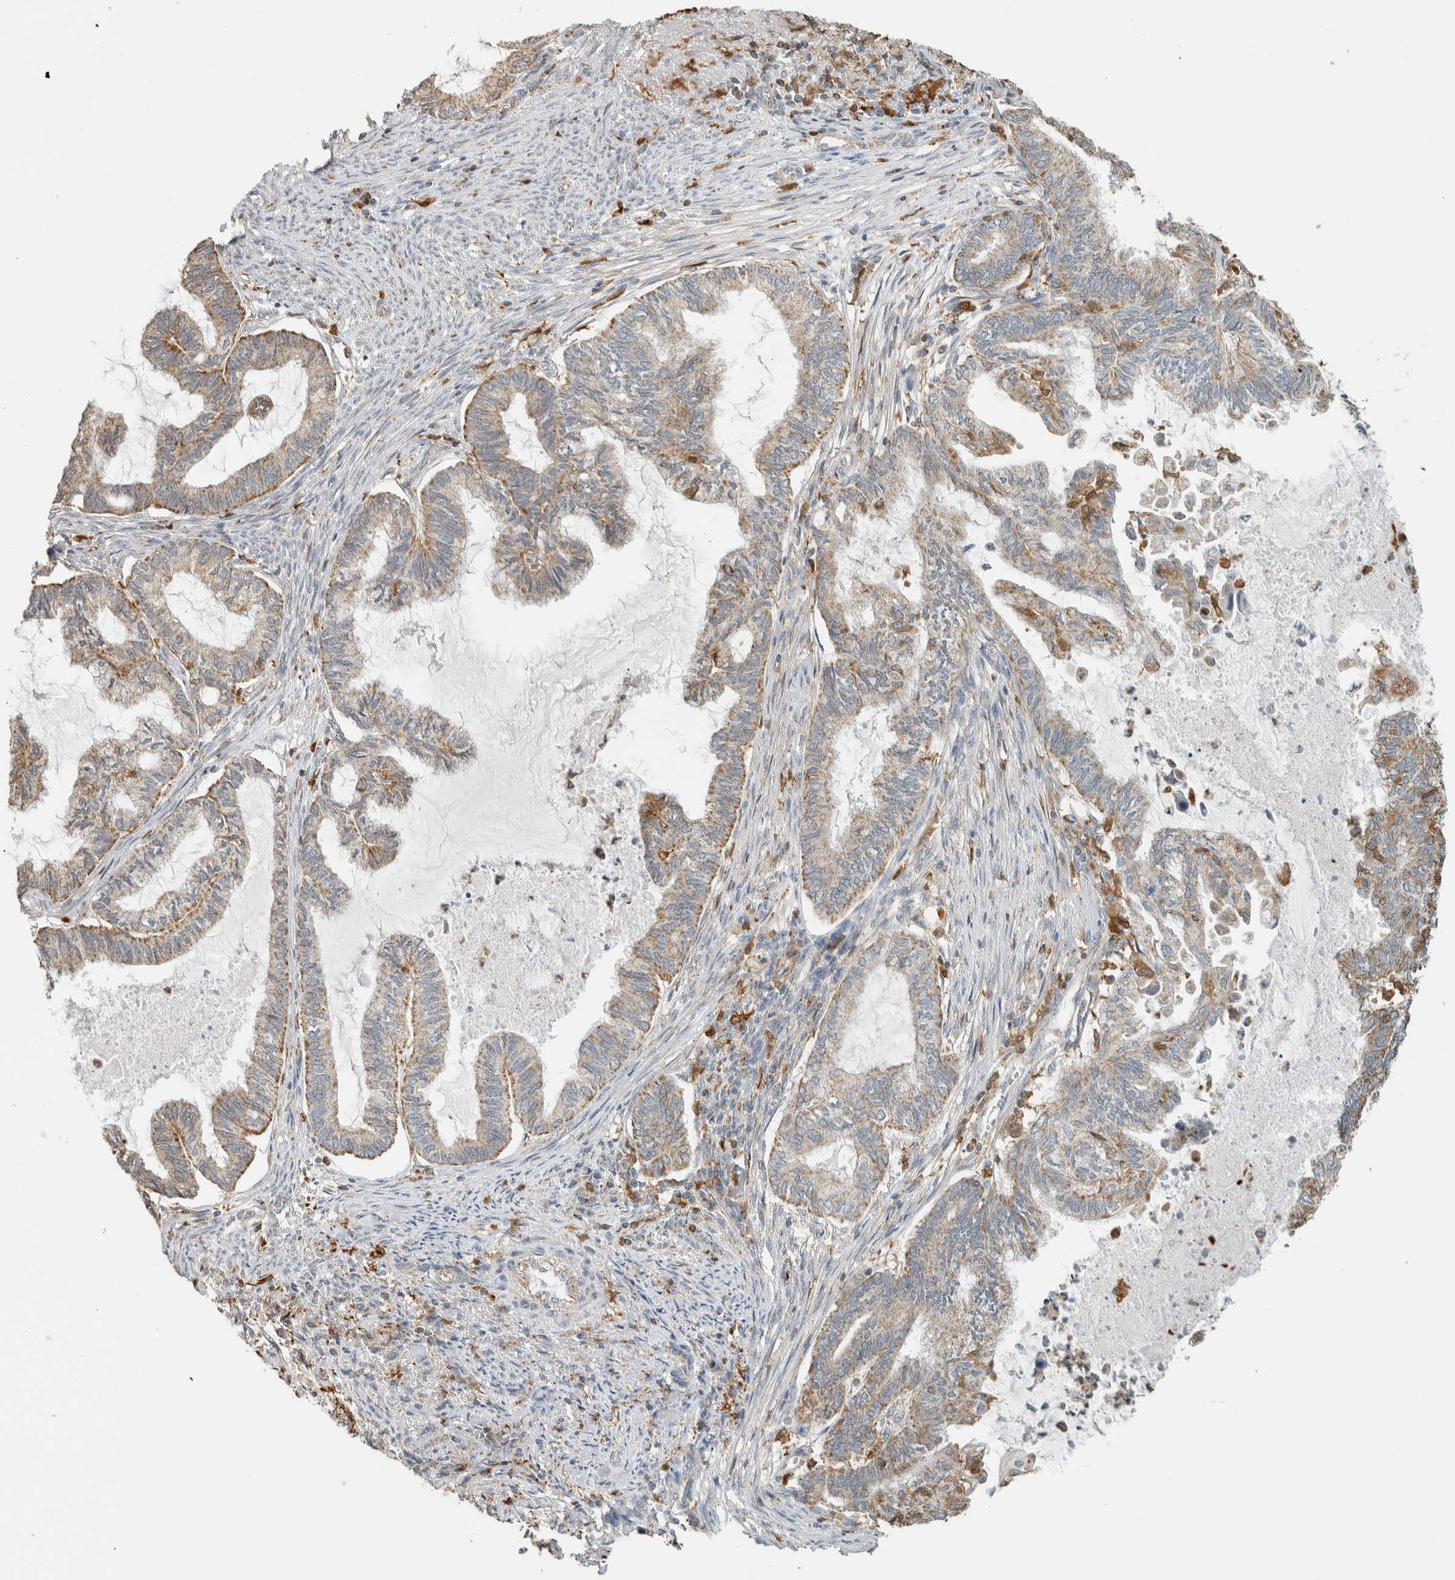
{"staining": {"intensity": "weak", "quantity": ">75%", "location": "cytoplasmic/membranous"}, "tissue": "endometrial cancer", "cell_type": "Tumor cells", "image_type": "cancer", "snomed": [{"axis": "morphology", "description": "Adenocarcinoma, NOS"}, {"axis": "topography", "description": "Endometrium"}], "caption": "Endometrial adenocarcinoma stained with a protein marker exhibits weak staining in tumor cells.", "gene": "CAPG", "patient": {"sex": "female", "age": 86}}